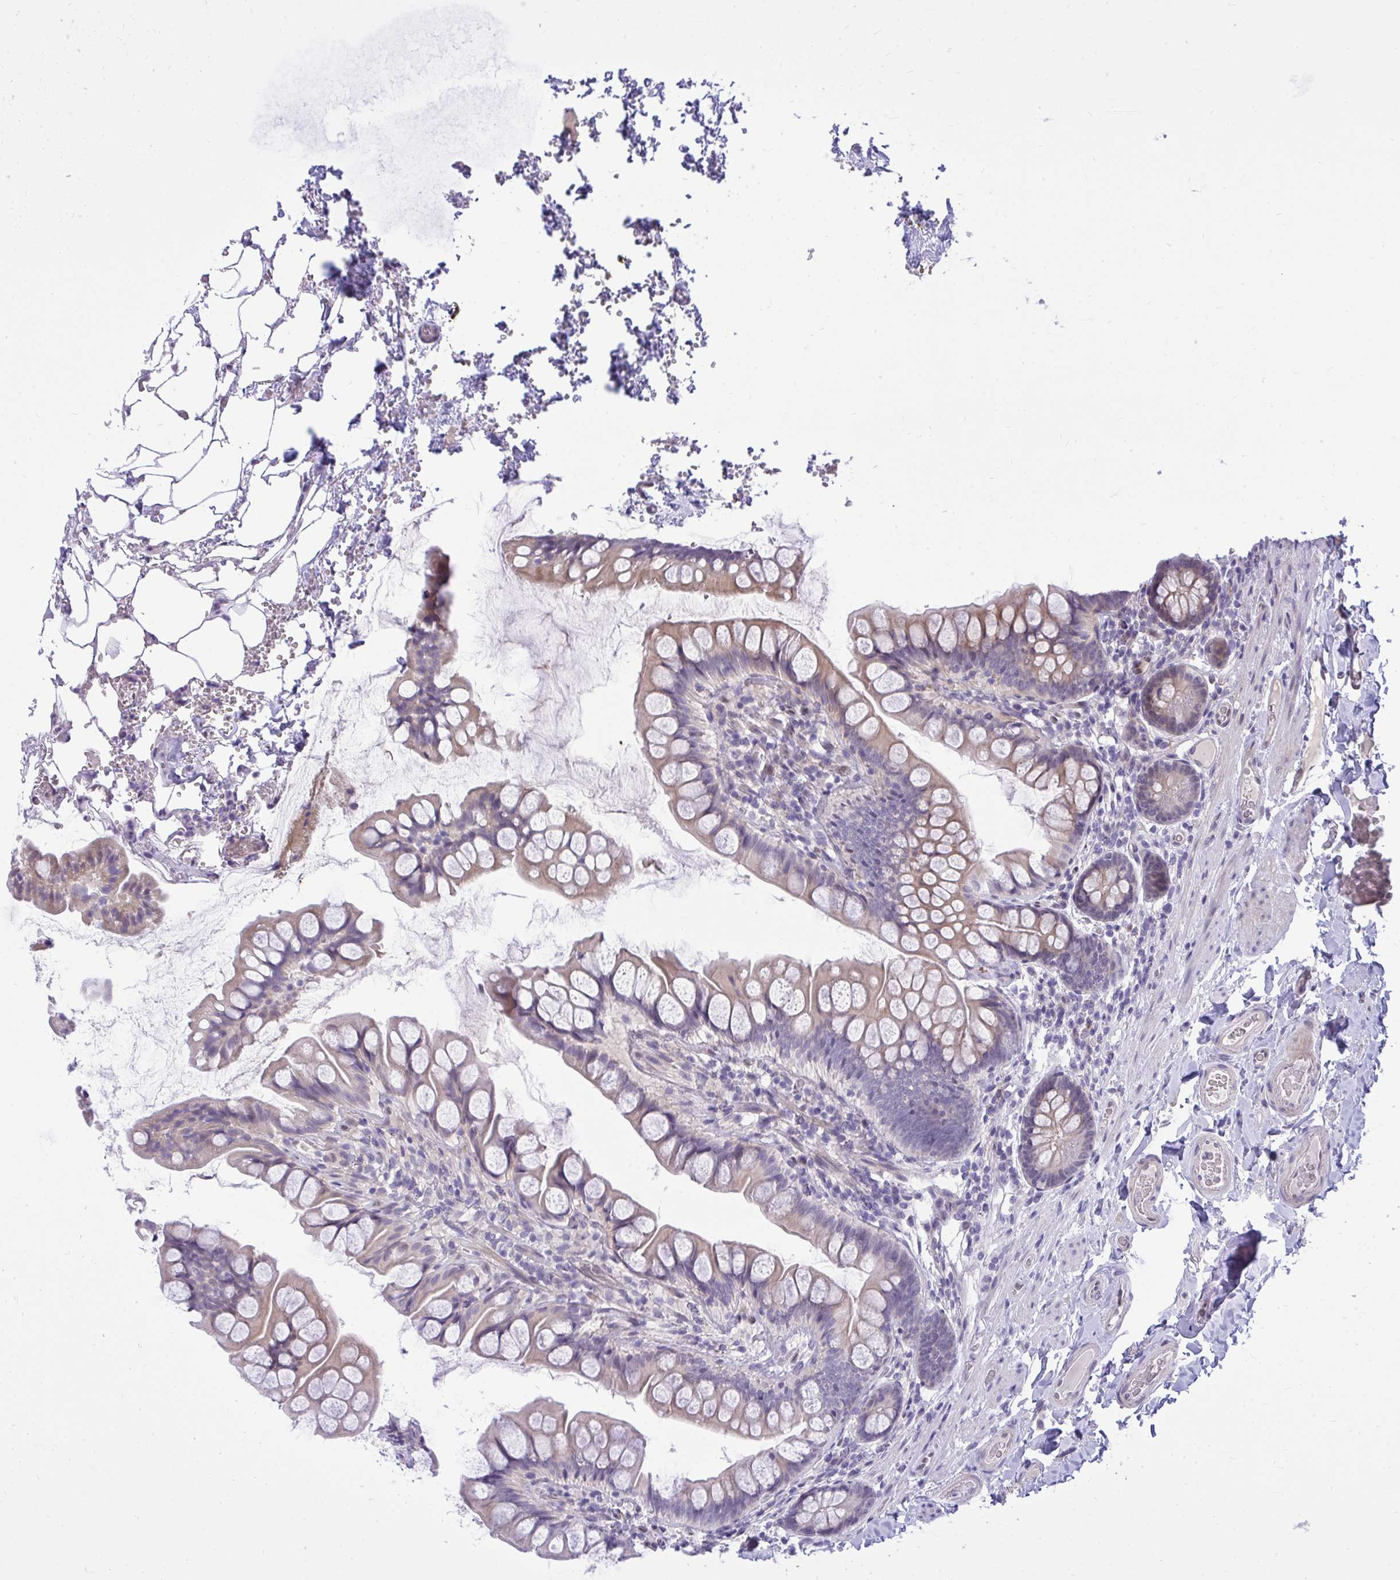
{"staining": {"intensity": "weak", "quantity": "25%-75%", "location": "cytoplasmic/membranous"}, "tissue": "small intestine", "cell_type": "Glandular cells", "image_type": "normal", "snomed": [{"axis": "morphology", "description": "Normal tissue, NOS"}, {"axis": "topography", "description": "Small intestine"}], "caption": "Immunohistochemistry staining of benign small intestine, which reveals low levels of weak cytoplasmic/membranous staining in approximately 25%-75% of glandular cells indicating weak cytoplasmic/membranous protein positivity. The staining was performed using DAB (brown) for protein detection and nuclei were counterstained in hematoxylin (blue).", "gene": "HMBOX1", "patient": {"sex": "male", "age": 70}}